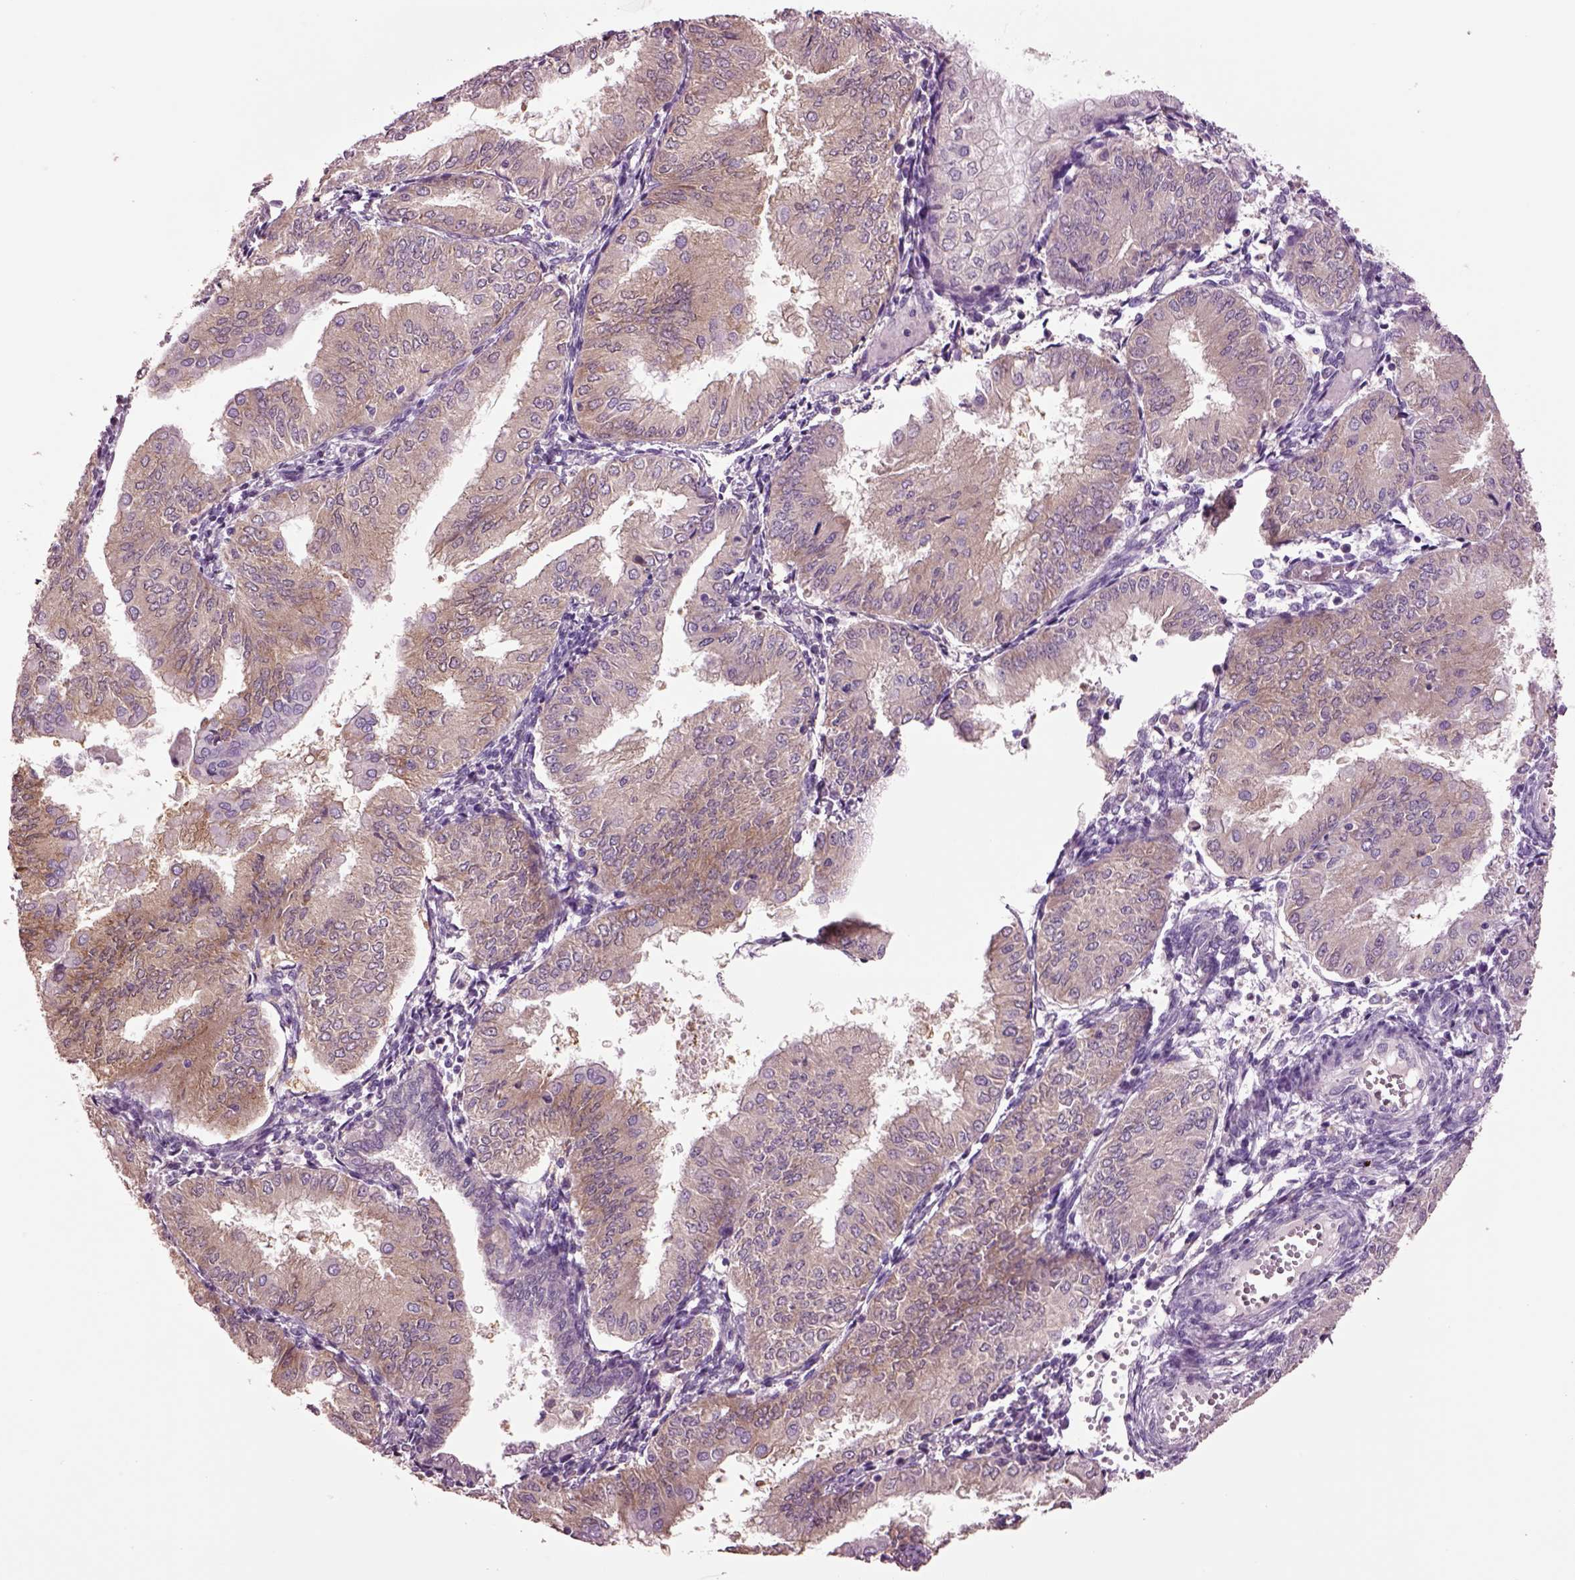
{"staining": {"intensity": "moderate", "quantity": "<25%", "location": "cytoplasmic/membranous"}, "tissue": "endometrial cancer", "cell_type": "Tumor cells", "image_type": "cancer", "snomed": [{"axis": "morphology", "description": "Adenocarcinoma, NOS"}, {"axis": "topography", "description": "Endometrium"}], "caption": "There is low levels of moderate cytoplasmic/membranous positivity in tumor cells of endometrial cancer, as demonstrated by immunohistochemical staining (brown color).", "gene": "CLPSL1", "patient": {"sex": "female", "age": 53}}